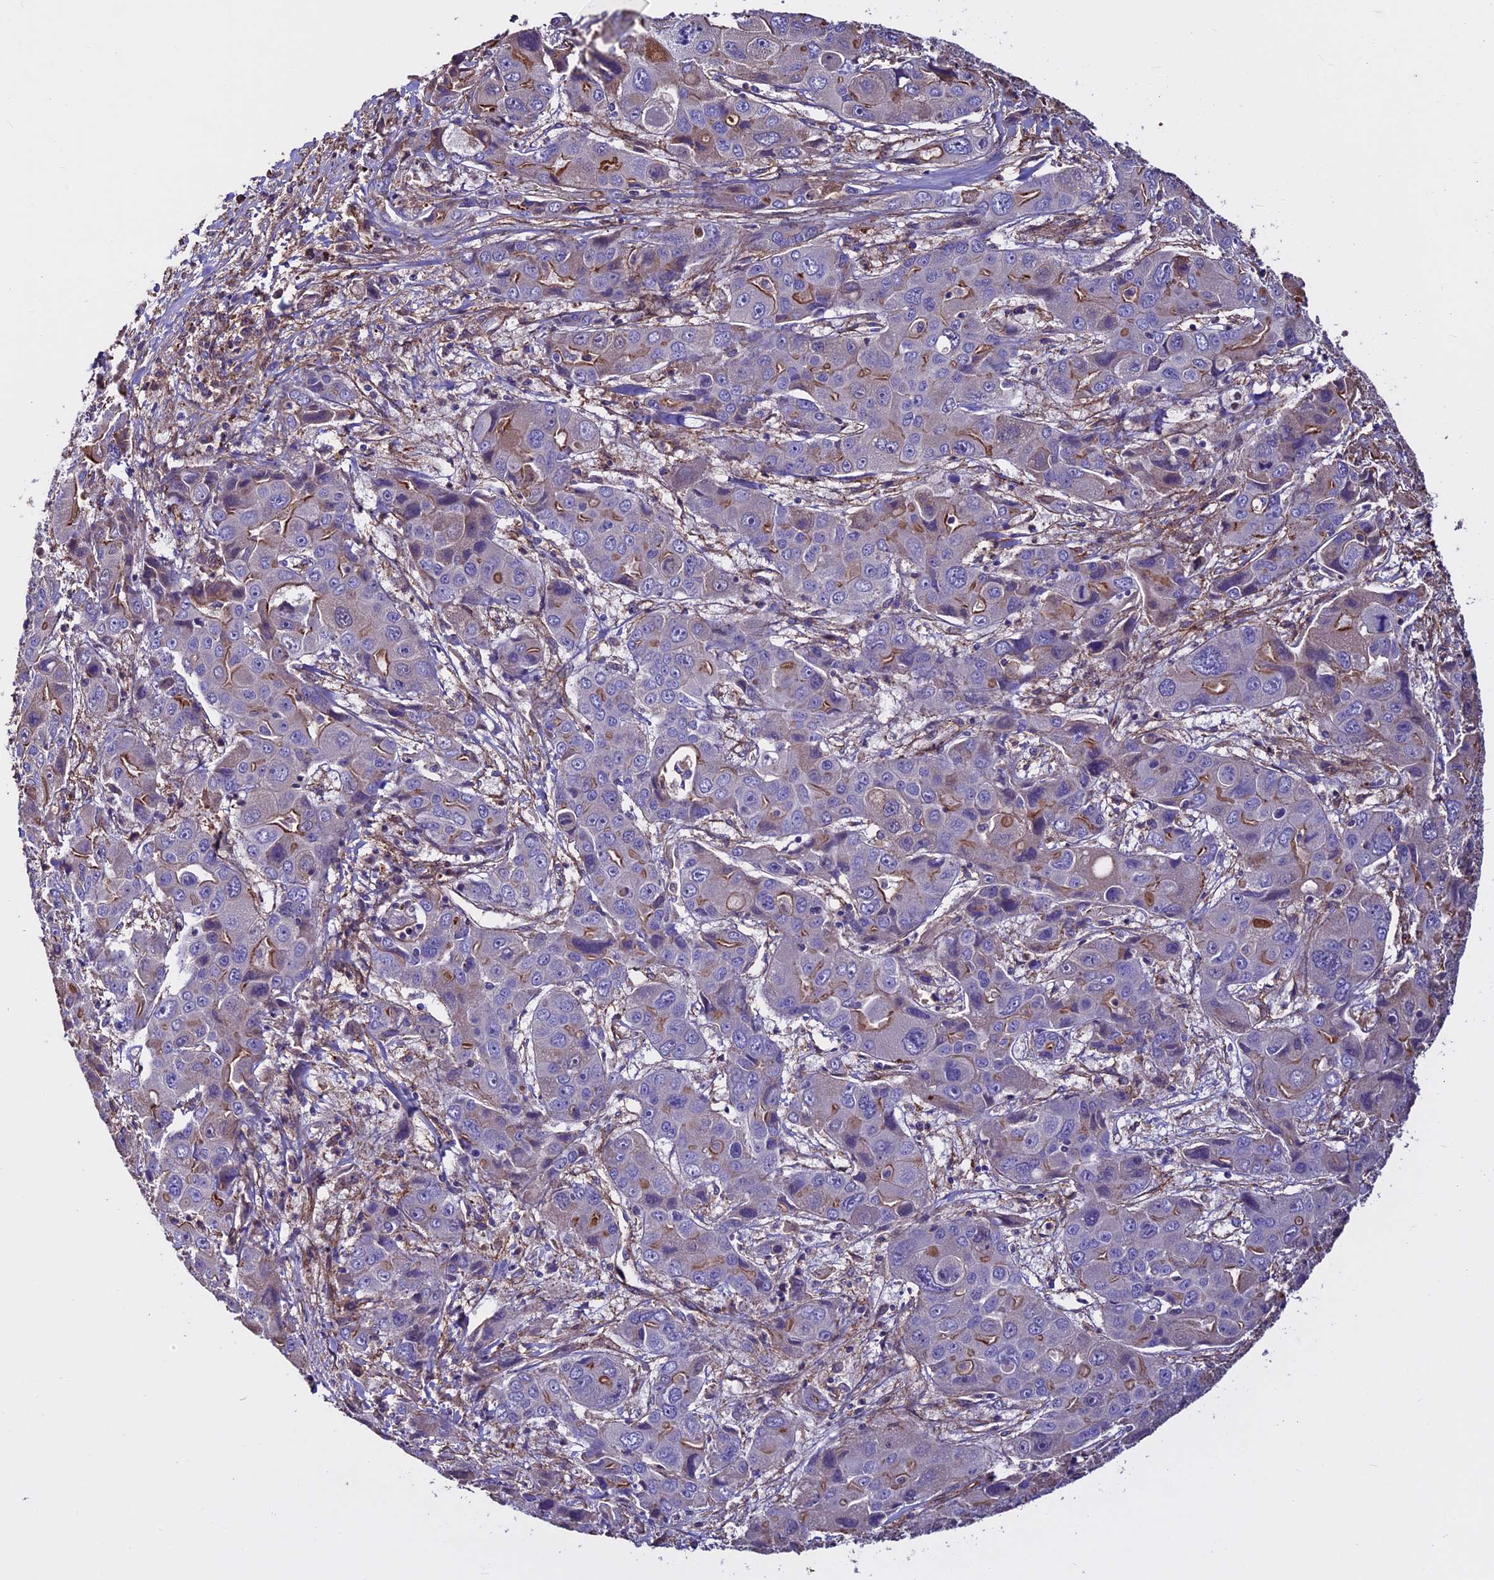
{"staining": {"intensity": "moderate", "quantity": "25%-75%", "location": "cytoplasmic/membranous"}, "tissue": "liver cancer", "cell_type": "Tumor cells", "image_type": "cancer", "snomed": [{"axis": "morphology", "description": "Cholangiocarcinoma"}, {"axis": "topography", "description": "Liver"}], "caption": "The histopathology image exhibits immunohistochemical staining of liver cancer (cholangiocarcinoma). There is moderate cytoplasmic/membranous staining is seen in approximately 25%-75% of tumor cells.", "gene": "EVA1B", "patient": {"sex": "male", "age": 67}}